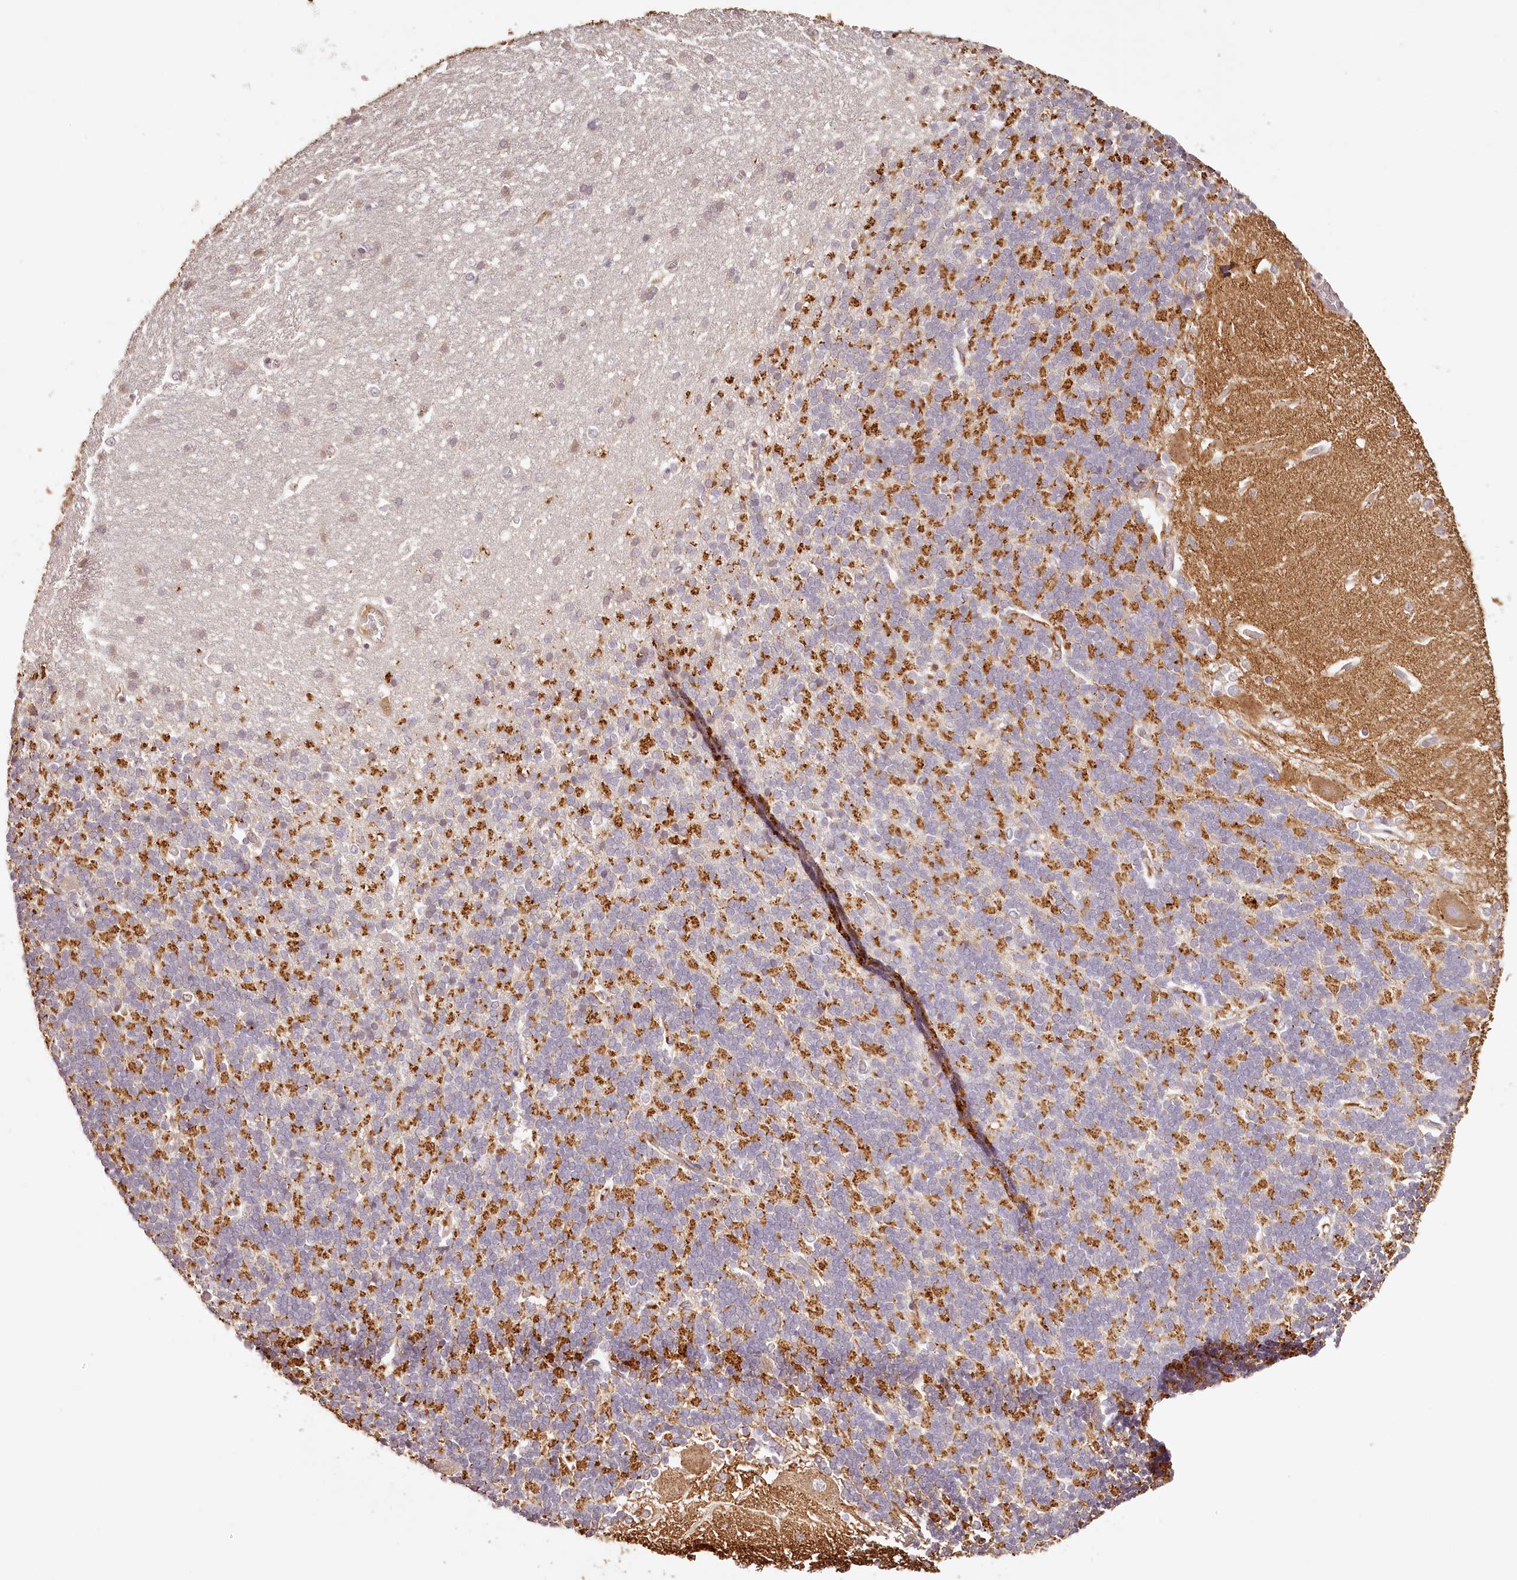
{"staining": {"intensity": "strong", "quantity": "<25%", "location": "cytoplasmic/membranous"}, "tissue": "cerebellum", "cell_type": "Cells in granular layer", "image_type": "normal", "snomed": [{"axis": "morphology", "description": "Normal tissue, NOS"}, {"axis": "topography", "description": "Cerebellum"}], "caption": "Immunohistochemistry (IHC) photomicrograph of normal cerebellum: human cerebellum stained using IHC reveals medium levels of strong protein expression localized specifically in the cytoplasmic/membranous of cells in granular layer, appearing as a cytoplasmic/membranous brown color.", "gene": "SYNGR1", "patient": {"sex": "male", "age": 37}}